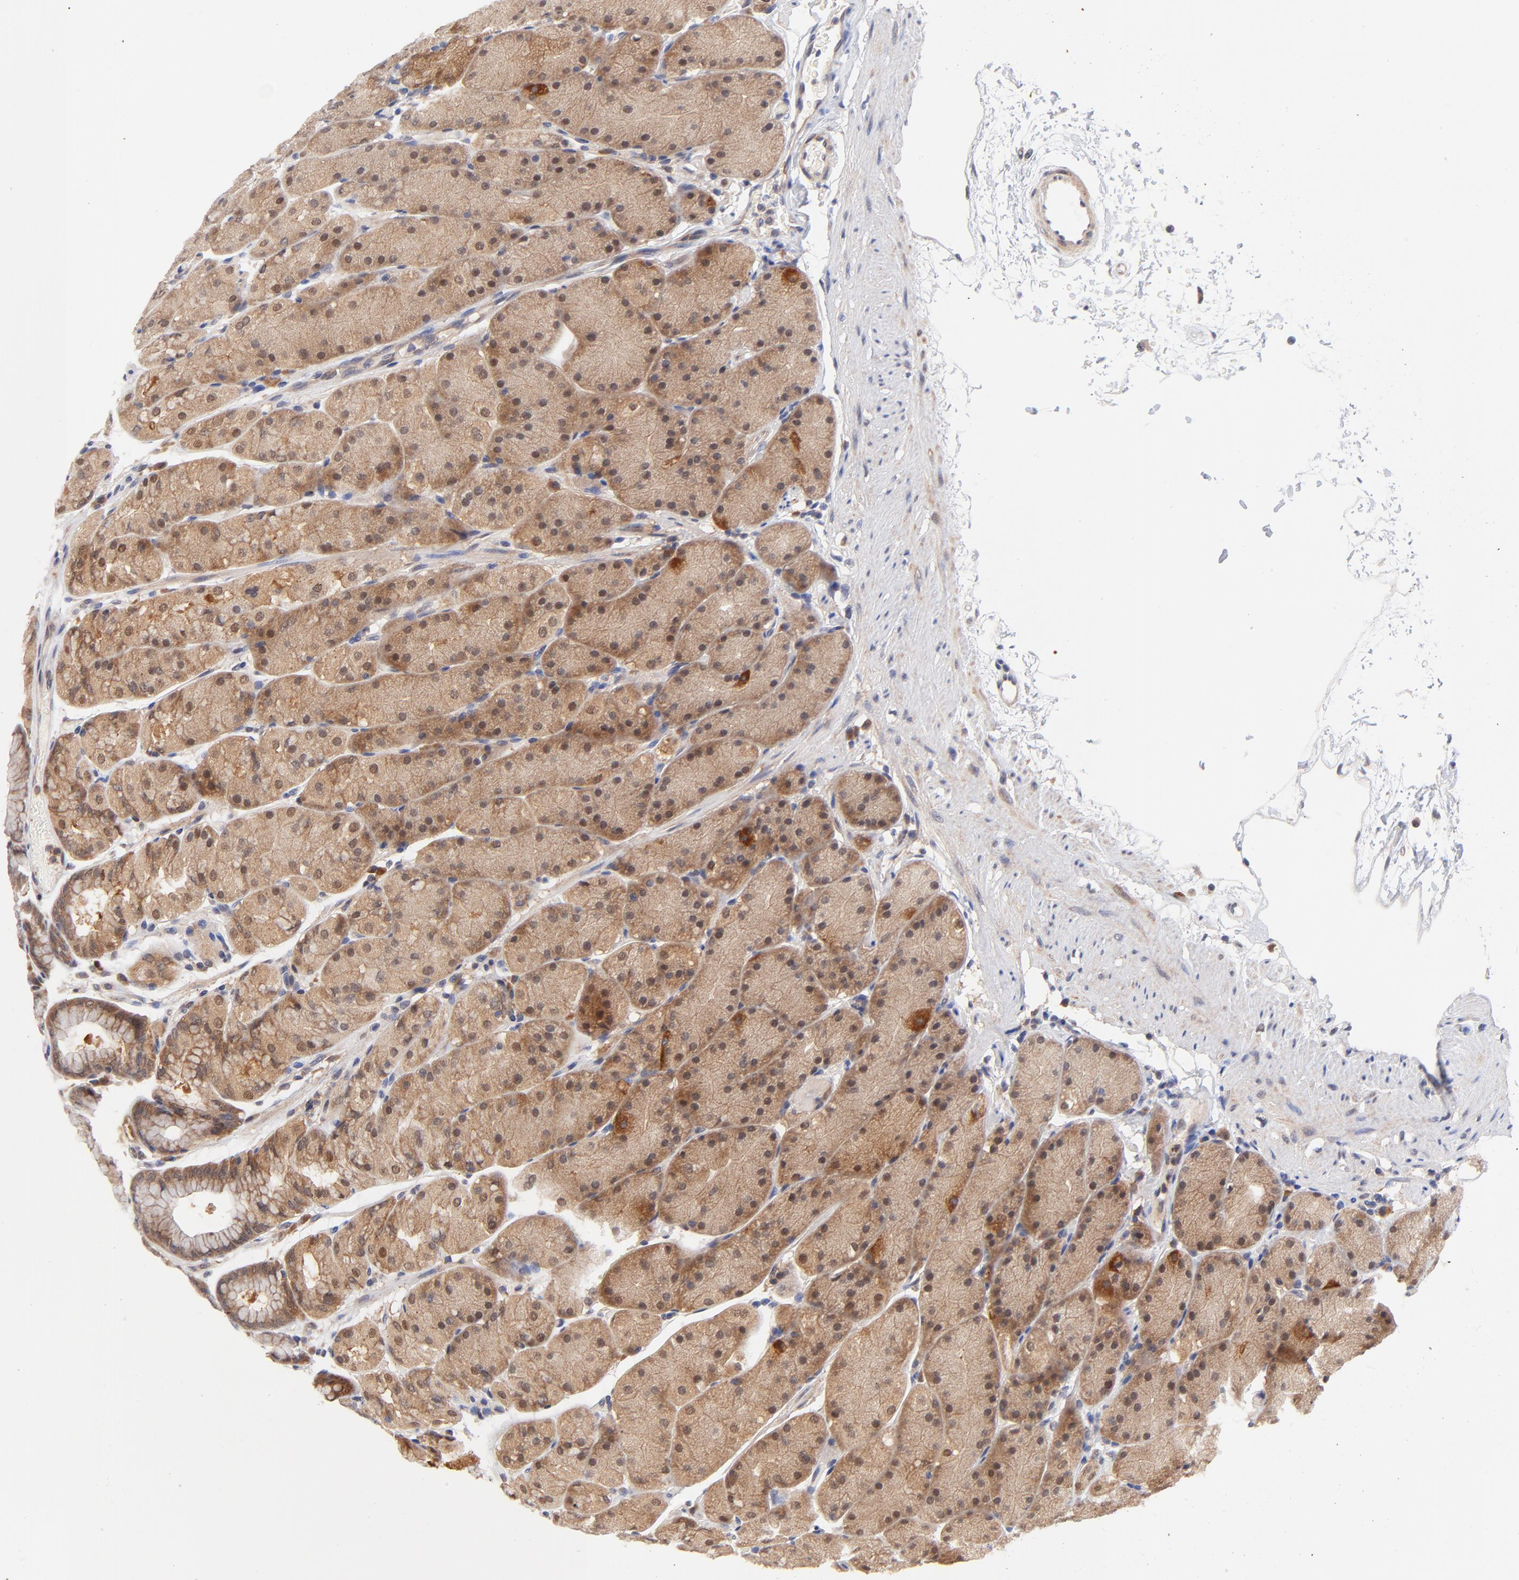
{"staining": {"intensity": "moderate", "quantity": ">75%", "location": "cytoplasmic/membranous"}, "tissue": "stomach", "cell_type": "Glandular cells", "image_type": "normal", "snomed": [{"axis": "morphology", "description": "Normal tissue, NOS"}, {"axis": "topography", "description": "Stomach, upper"}, {"axis": "topography", "description": "Stomach"}], "caption": "A high-resolution photomicrograph shows immunohistochemistry staining of unremarkable stomach, which exhibits moderate cytoplasmic/membranous expression in about >75% of glandular cells.", "gene": "TXNL1", "patient": {"sex": "male", "age": 76}}